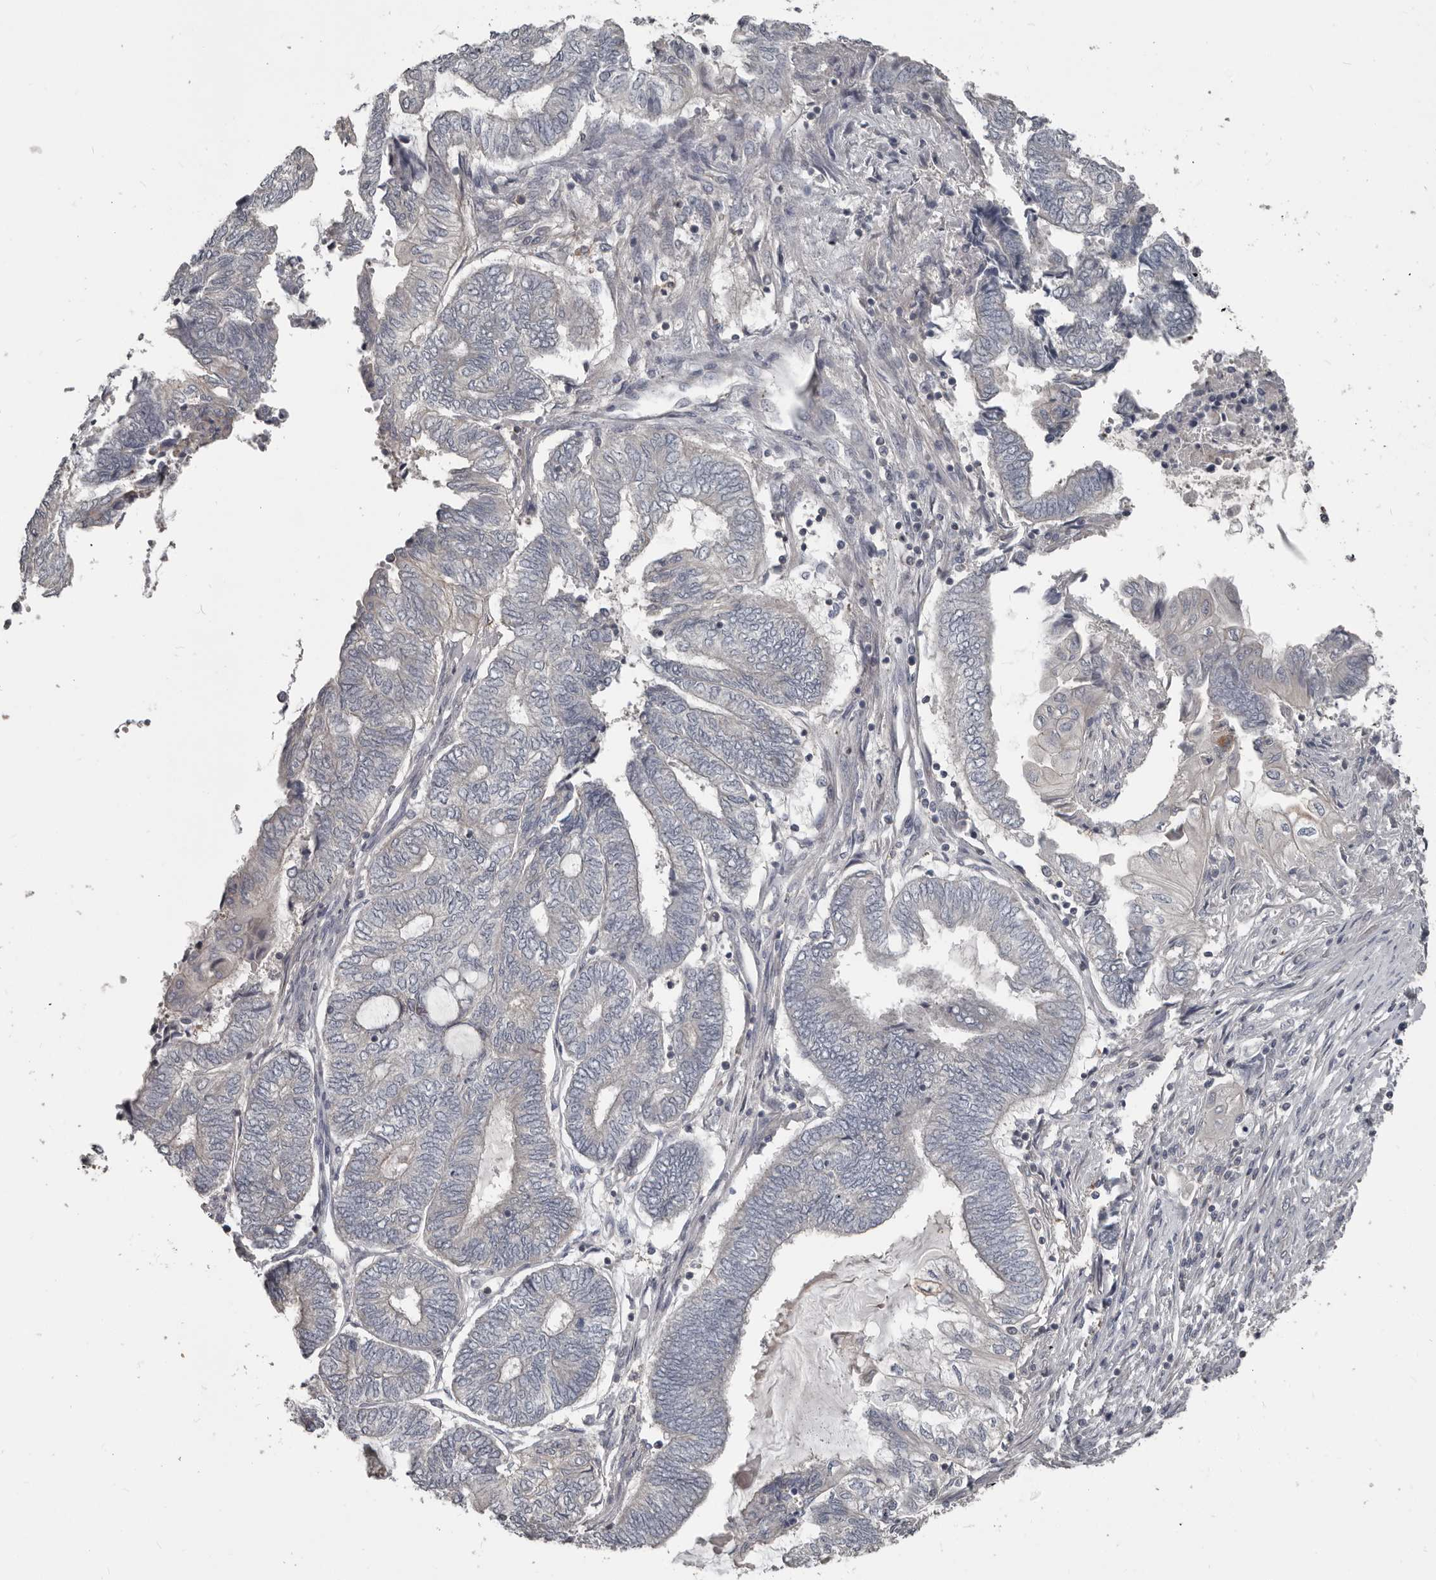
{"staining": {"intensity": "negative", "quantity": "none", "location": "none"}, "tissue": "endometrial cancer", "cell_type": "Tumor cells", "image_type": "cancer", "snomed": [{"axis": "morphology", "description": "Adenocarcinoma, NOS"}, {"axis": "topography", "description": "Uterus"}, {"axis": "topography", "description": "Endometrium"}], "caption": "A photomicrograph of human endometrial cancer is negative for staining in tumor cells.", "gene": "CA6", "patient": {"sex": "female", "age": 70}}